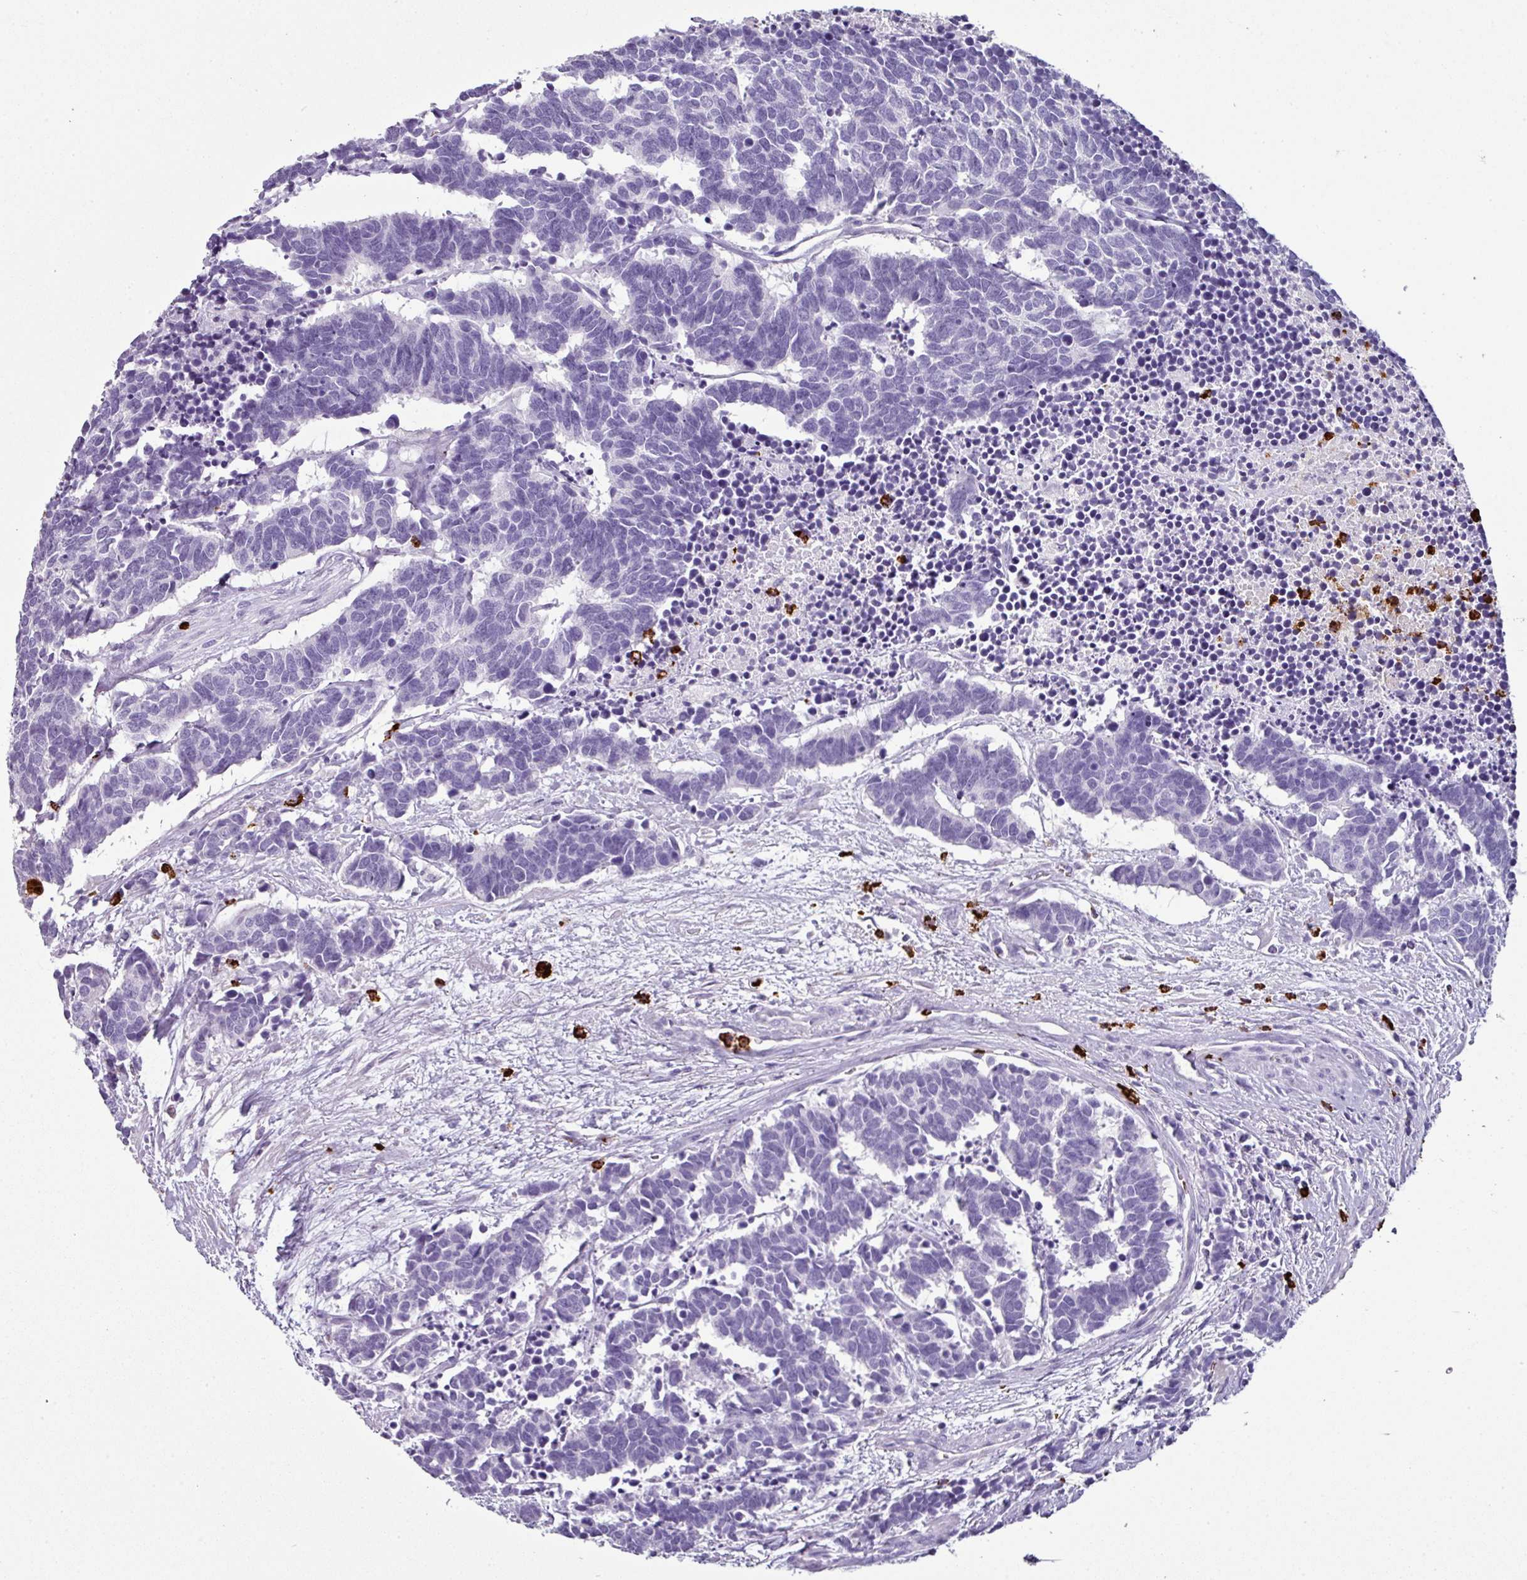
{"staining": {"intensity": "negative", "quantity": "none", "location": "none"}, "tissue": "carcinoid", "cell_type": "Tumor cells", "image_type": "cancer", "snomed": [{"axis": "morphology", "description": "Carcinoma, NOS"}, {"axis": "morphology", "description": "Carcinoid, malignant, NOS"}, {"axis": "topography", "description": "Urinary bladder"}], "caption": "Tumor cells show no significant expression in carcinoid.", "gene": "CTSG", "patient": {"sex": "male", "age": 57}}